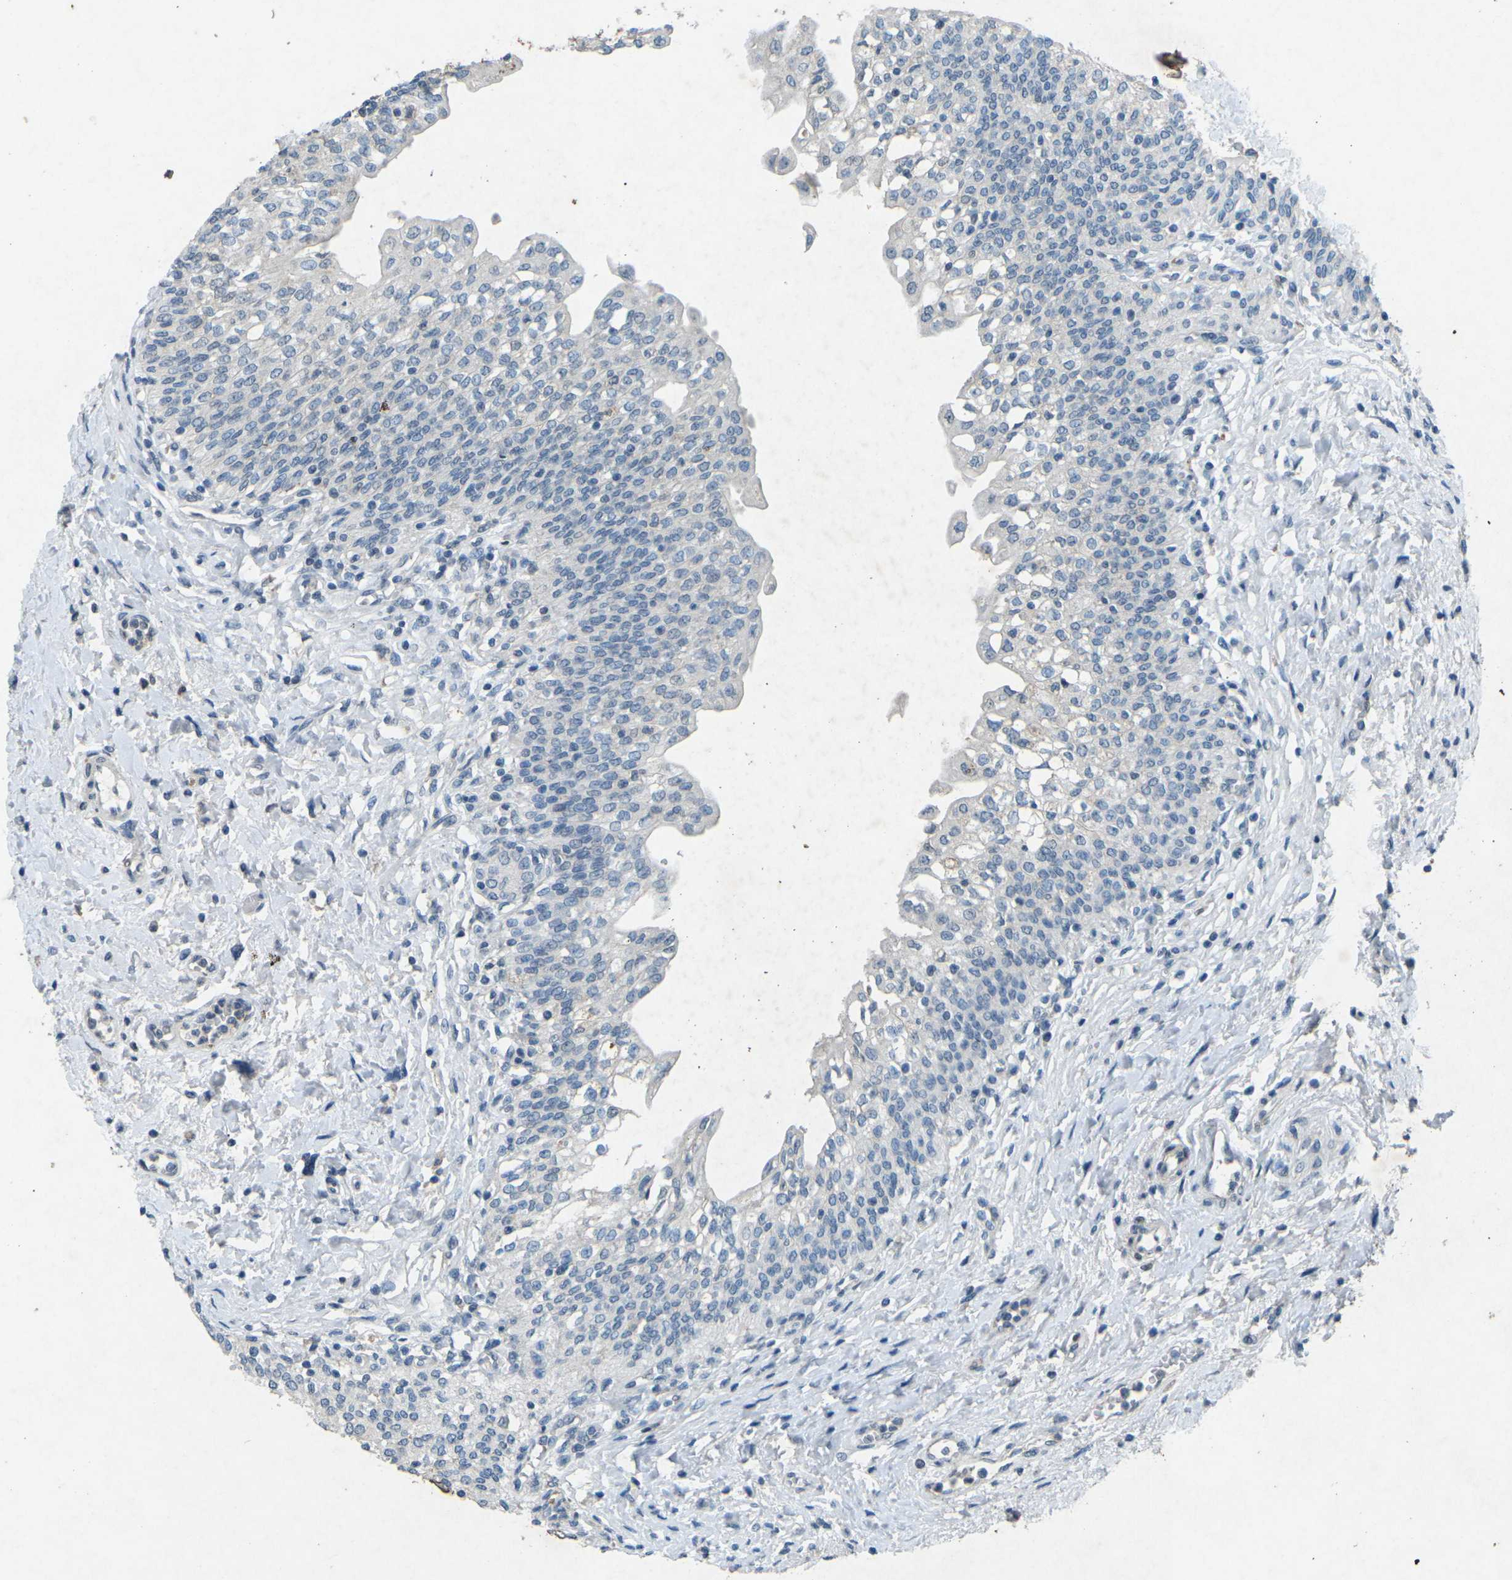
{"staining": {"intensity": "moderate", "quantity": "<25%", "location": "cytoplasmic/membranous"}, "tissue": "urinary bladder", "cell_type": "Urothelial cells", "image_type": "normal", "snomed": [{"axis": "morphology", "description": "Normal tissue, NOS"}, {"axis": "topography", "description": "Urinary bladder"}], "caption": "Protein staining shows moderate cytoplasmic/membranous positivity in about <25% of urothelial cells in benign urinary bladder. The staining is performed using DAB (3,3'-diaminobenzidine) brown chromogen to label protein expression. The nuclei are counter-stained blue using hematoxylin.", "gene": "A1BG", "patient": {"sex": "male", "age": 55}}